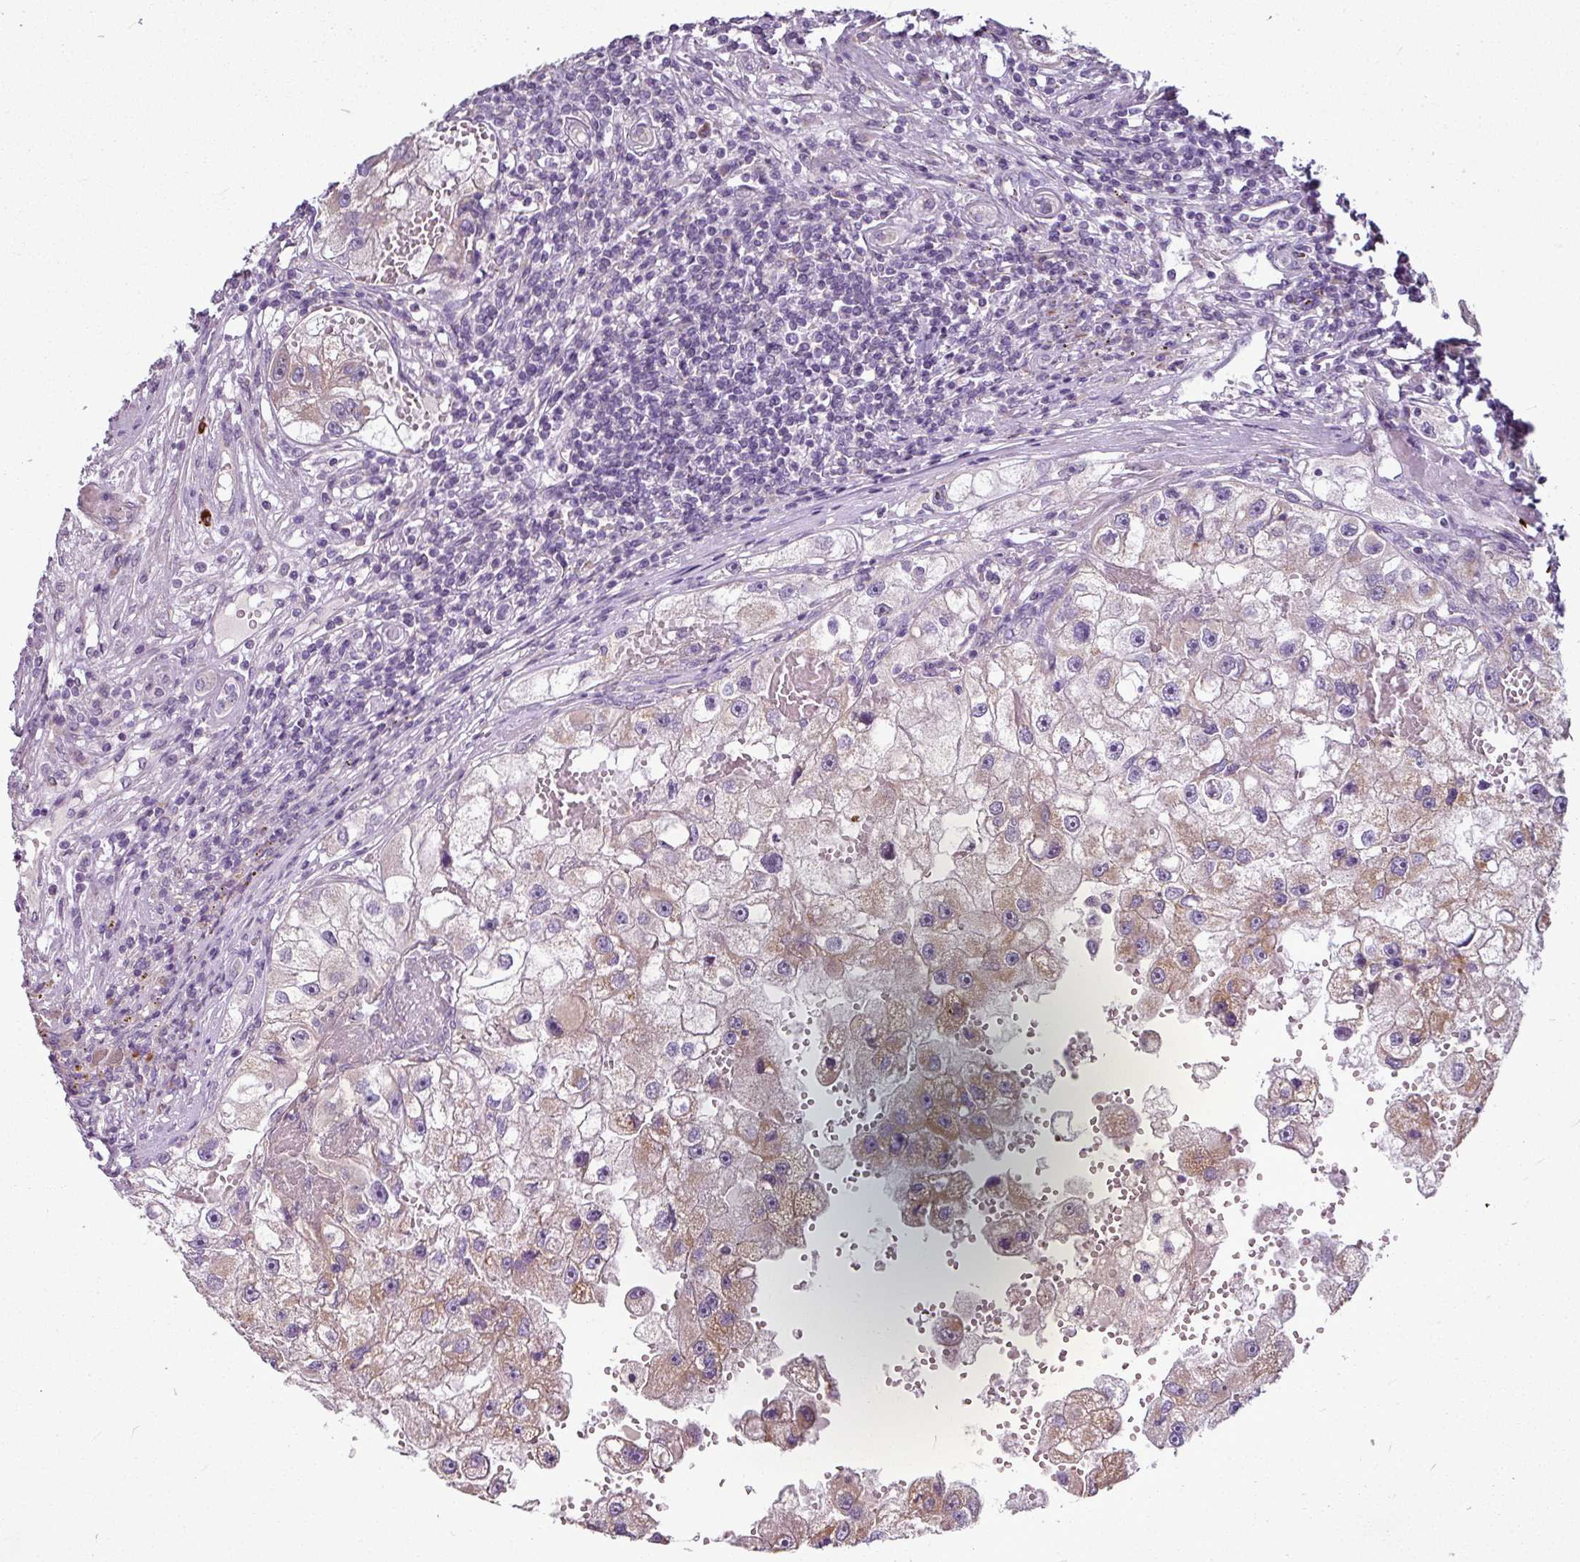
{"staining": {"intensity": "weak", "quantity": "25%-75%", "location": "cytoplasmic/membranous"}, "tissue": "renal cancer", "cell_type": "Tumor cells", "image_type": "cancer", "snomed": [{"axis": "morphology", "description": "Adenocarcinoma, NOS"}, {"axis": "topography", "description": "Kidney"}], "caption": "Renal cancer (adenocarcinoma) stained with immunohistochemistry (IHC) exhibits weak cytoplasmic/membranous staining in about 25%-75% of tumor cells.", "gene": "GAN", "patient": {"sex": "male", "age": 63}}